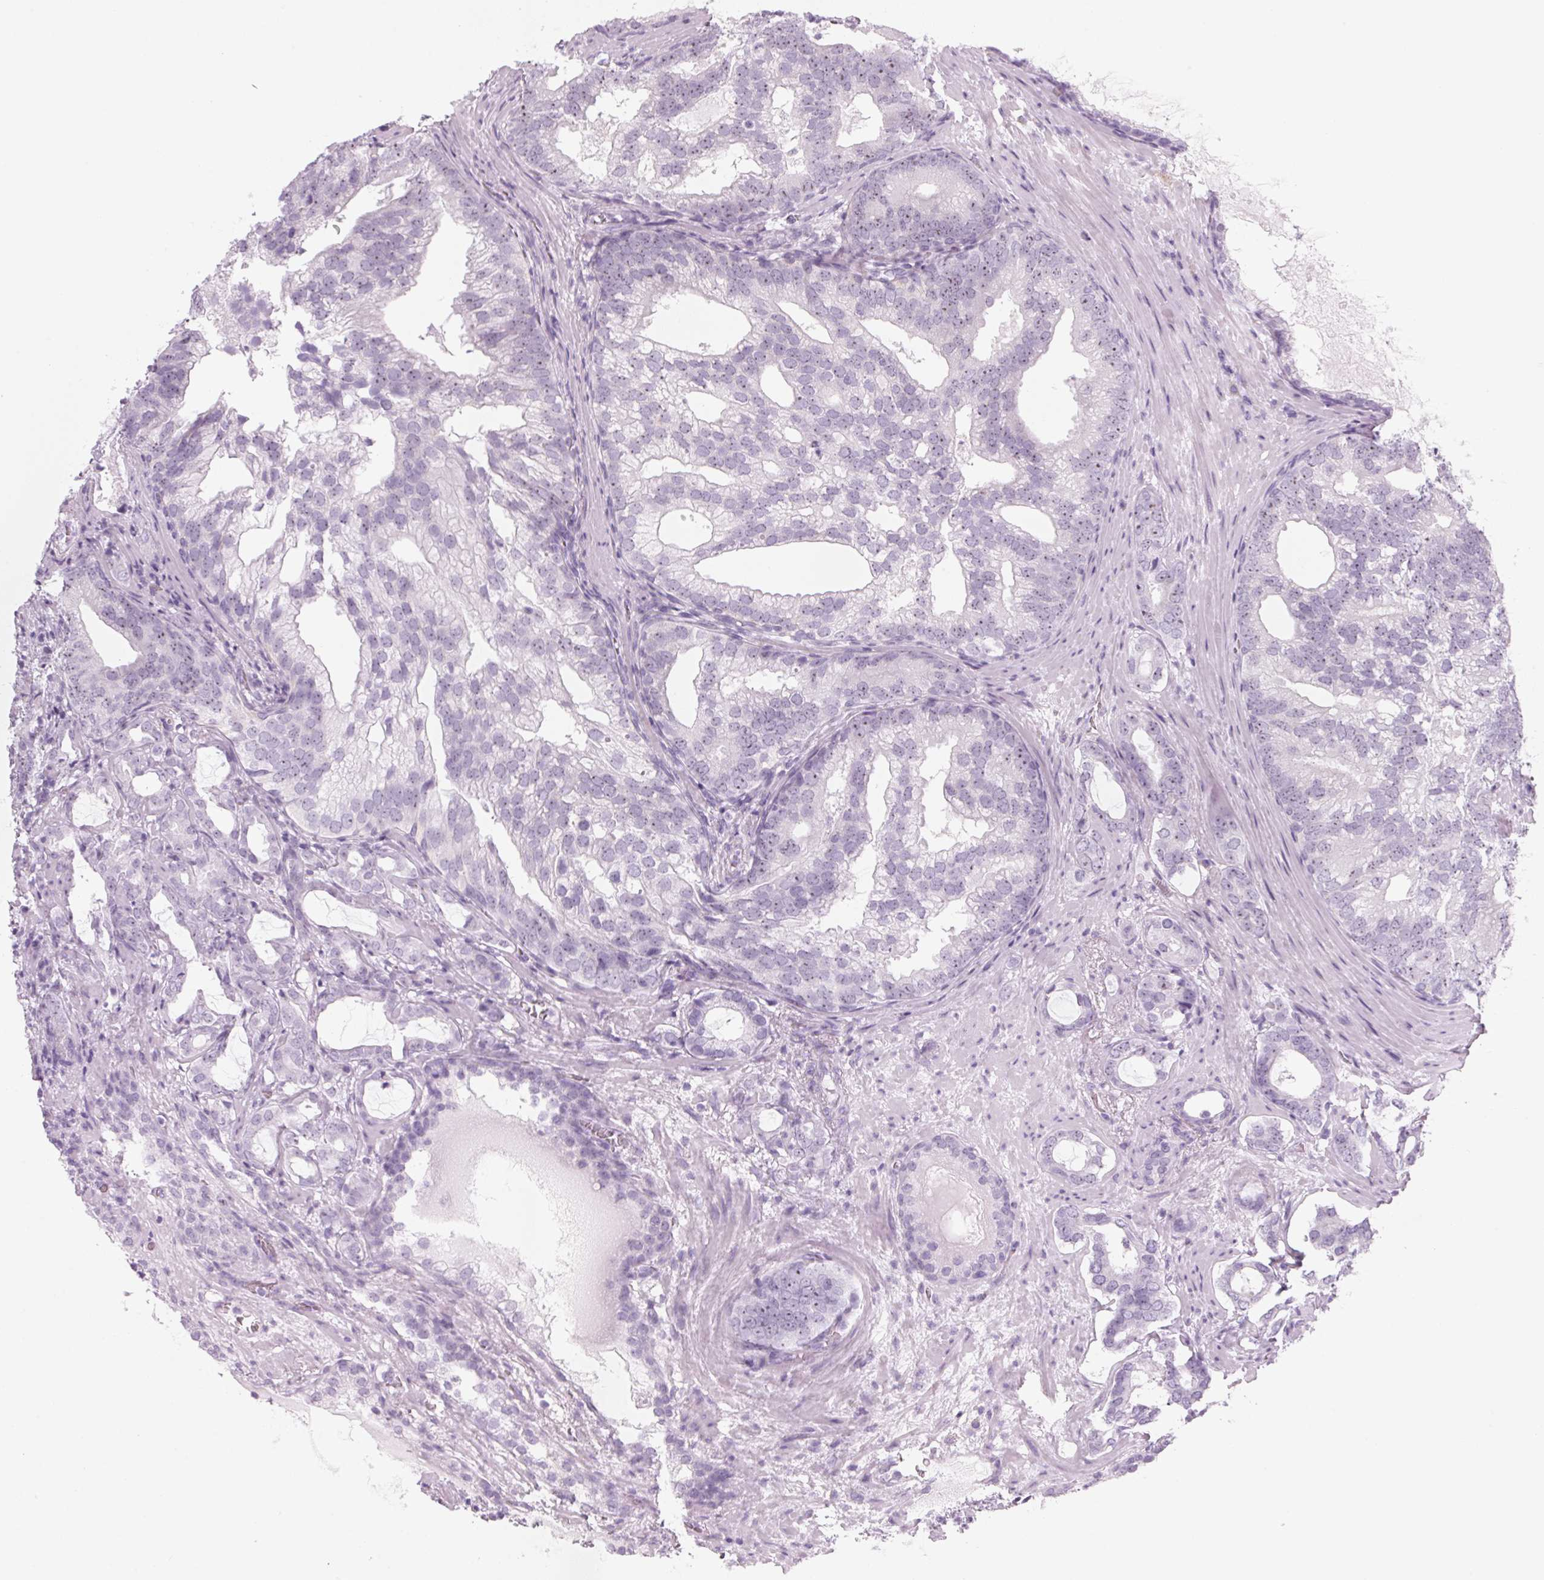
{"staining": {"intensity": "negative", "quantity": "none", "location": "none"}, "tissue": "prostate cancer", "cell_type": "Tumor cells", "image_type": "cancer", "snomed": [{"axis": "morphology", "description": "Adenocarcinoma, High grade"}, {"axis": "topography", "description": "Prostate"}], "caption": "Prostate cancer (adenocarcinoma (high-grade)) was stained to show a protein in brown. There is no significant staining in tumor cells.", "gene": "DNTTIP2", "patient": {"sex": "male", "age": 75}}